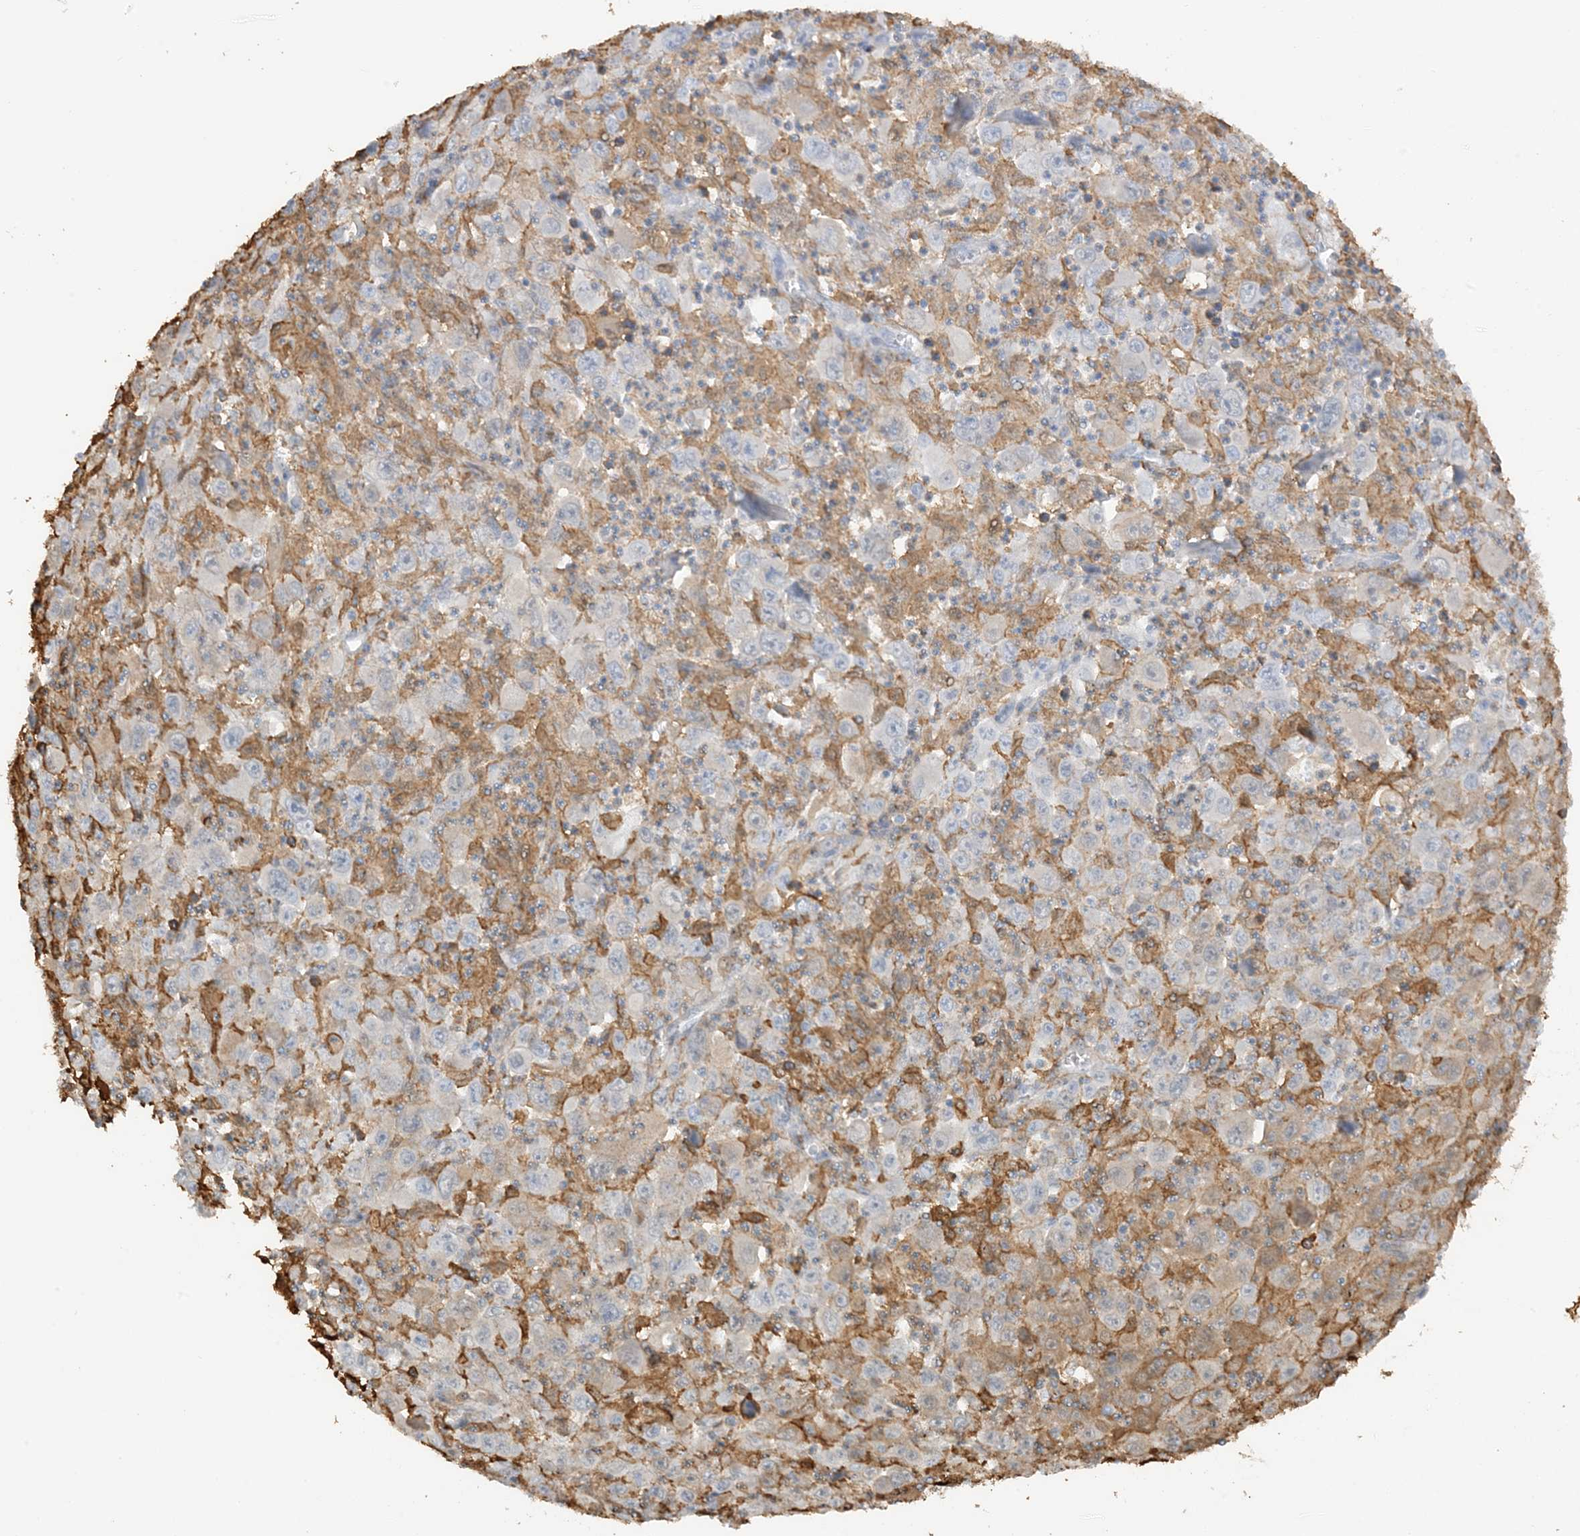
{"staining": {"intensity": "negative", "quantity": "none", "location": "none"}, "tissue": "melanoma", "cell_type": "Tumor cells", "image_type": "cancer", "snomed": [{"axis": "morphology", "description": "Malignant melanoma, Metastatic site"}, {"axis": "topography", "description": "Skin"}], "caption": "This histopathology image is of malignant melanoma (metastatic site) stained with immunohistochemistry (IHC) to label a protein in brown with the nuclei are counter-stained blue. There is no staining in tumor cells.", "gene": "PHACTR2", "patient": {"sex": "female", "age": 56}}